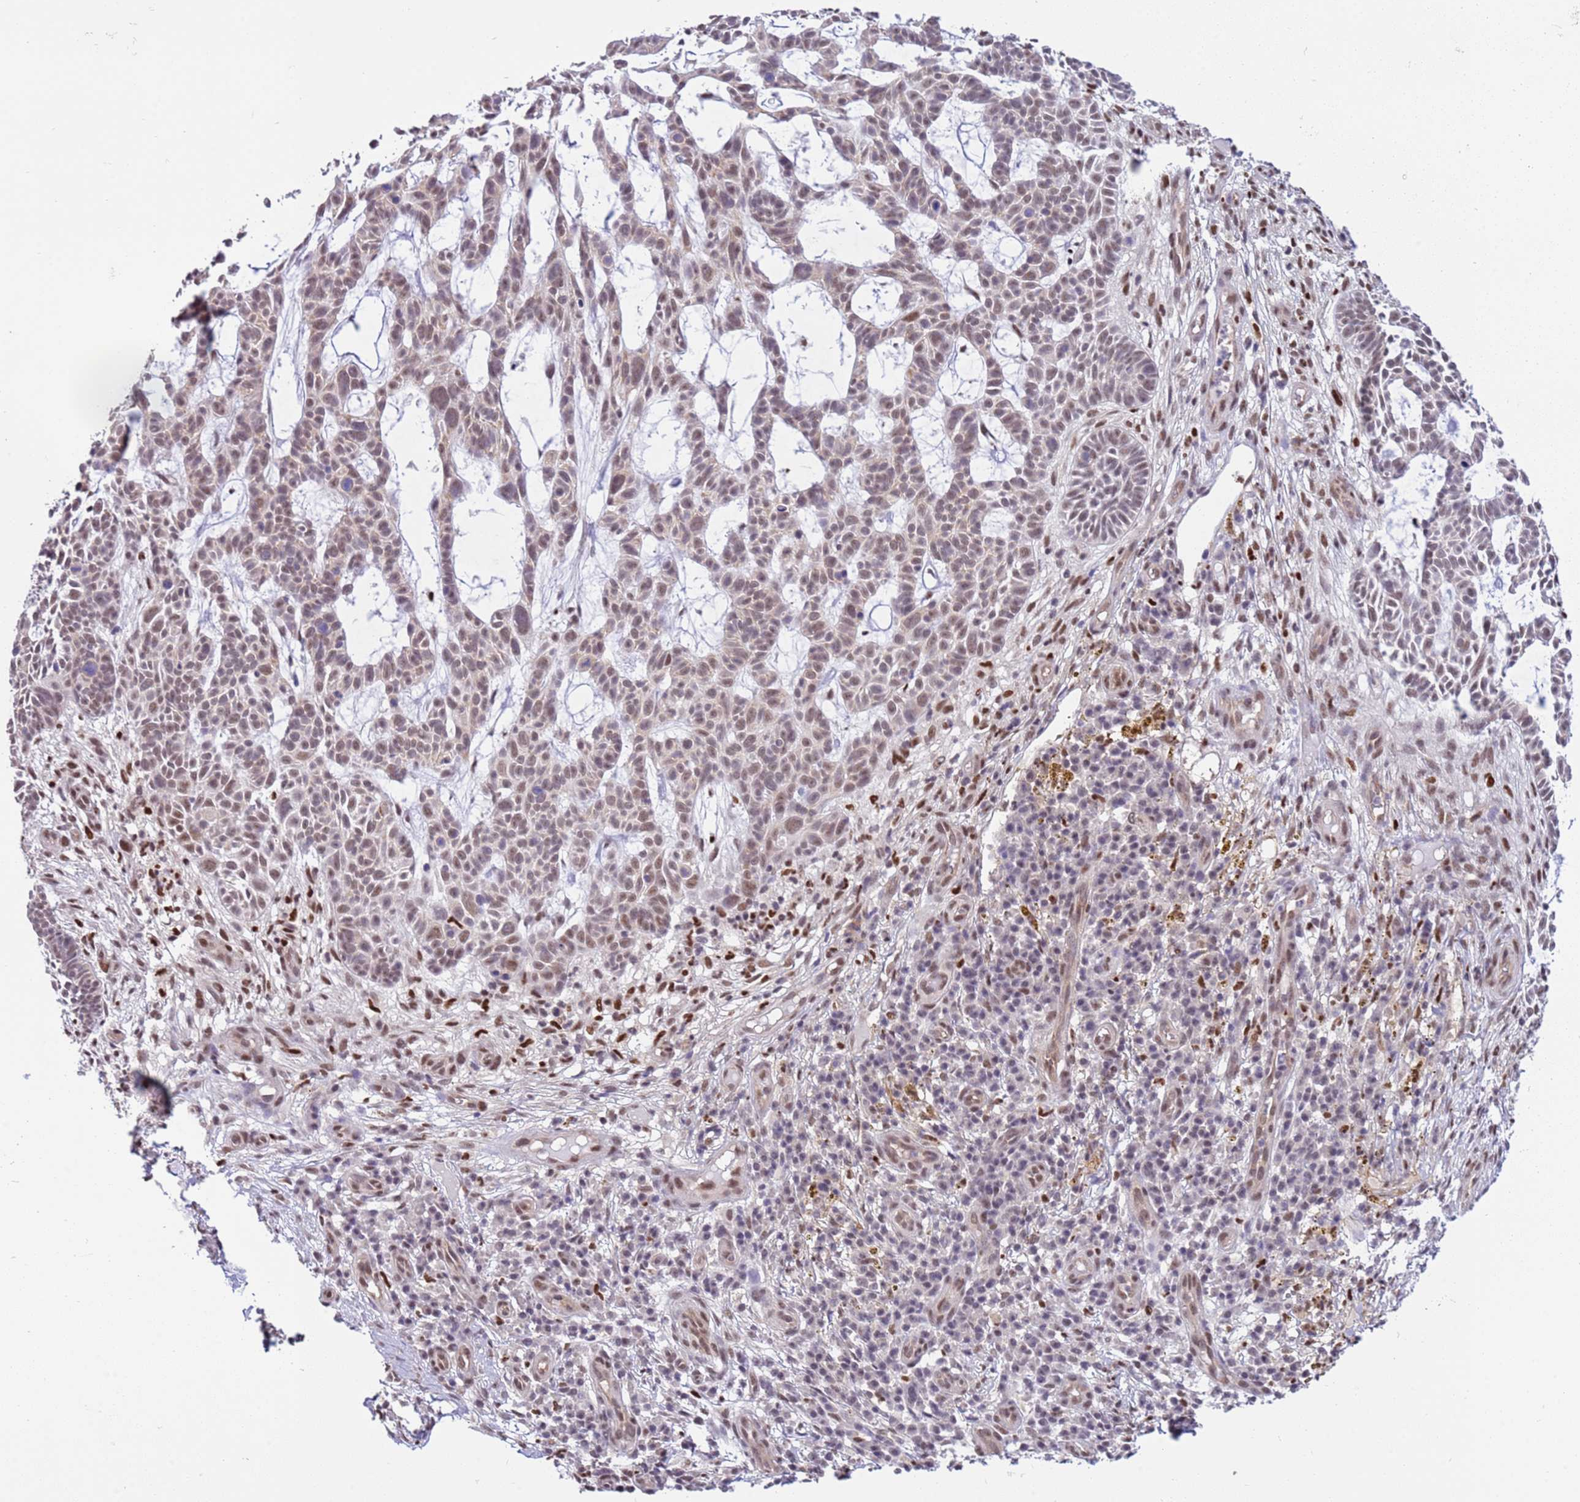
{"staining": {"intensity": "moderate", "quantity": ">75%", "location": "nuclear"}, "tissue": "skin cancer", "cell_type": "Tumor cells", "image_type": "cancer", "snomed": [{"axis": "morphology", "description": "Basal cell carcinoma"}, {"axis": "topography", "description": "Skin"}], "caption": "Tumor cells demonstrate moderate nuclear positivity in about >75% of cells in skin cancer (basal cell carcinoma).", "gene": "PRPF6", "patient": {"sex": "male", "age": 89}}